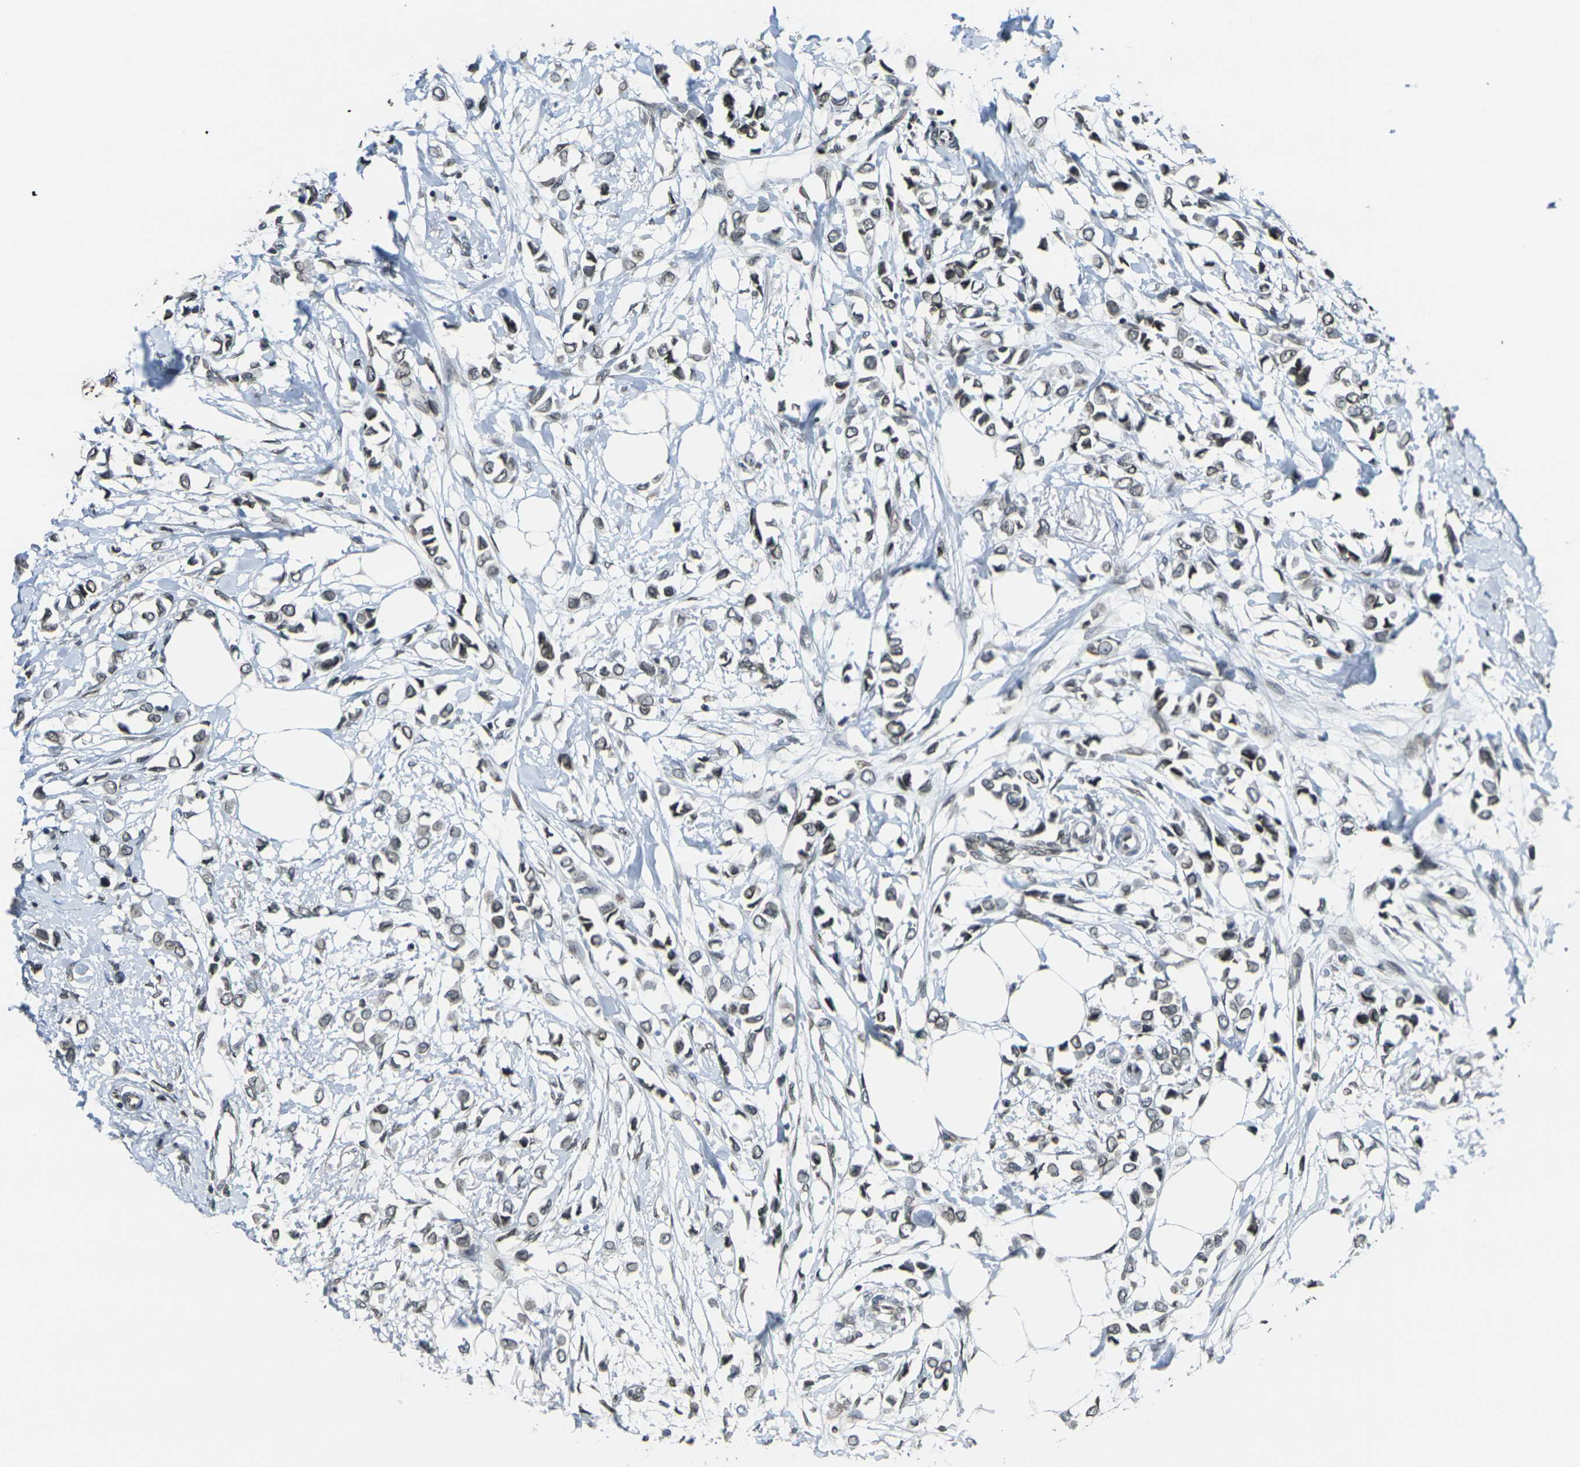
{"staining": {"intensity": "moderate", "quantity": "<25%", "location": "cytoplasmic/membranous,nuclear"}, "tissue": "breast cancer", "cell_type": "Tumor cells", "image_type": "cancer", "snomed": [{"axis": "morphology", "description": "Lobular carcinoma"}, {"axis": "topography", "description": "Breast"}], "caption": "Protein staining exhibits moderate cytoplasmic/membranous and nuclear positivity in about <25% of tumor cells in lobular carcinoma (breast). Ihc stains the protein in brown and the nuclei are stained blue.", "gene": "BRDT", "patient": {"sex": "female", "age": 51}}